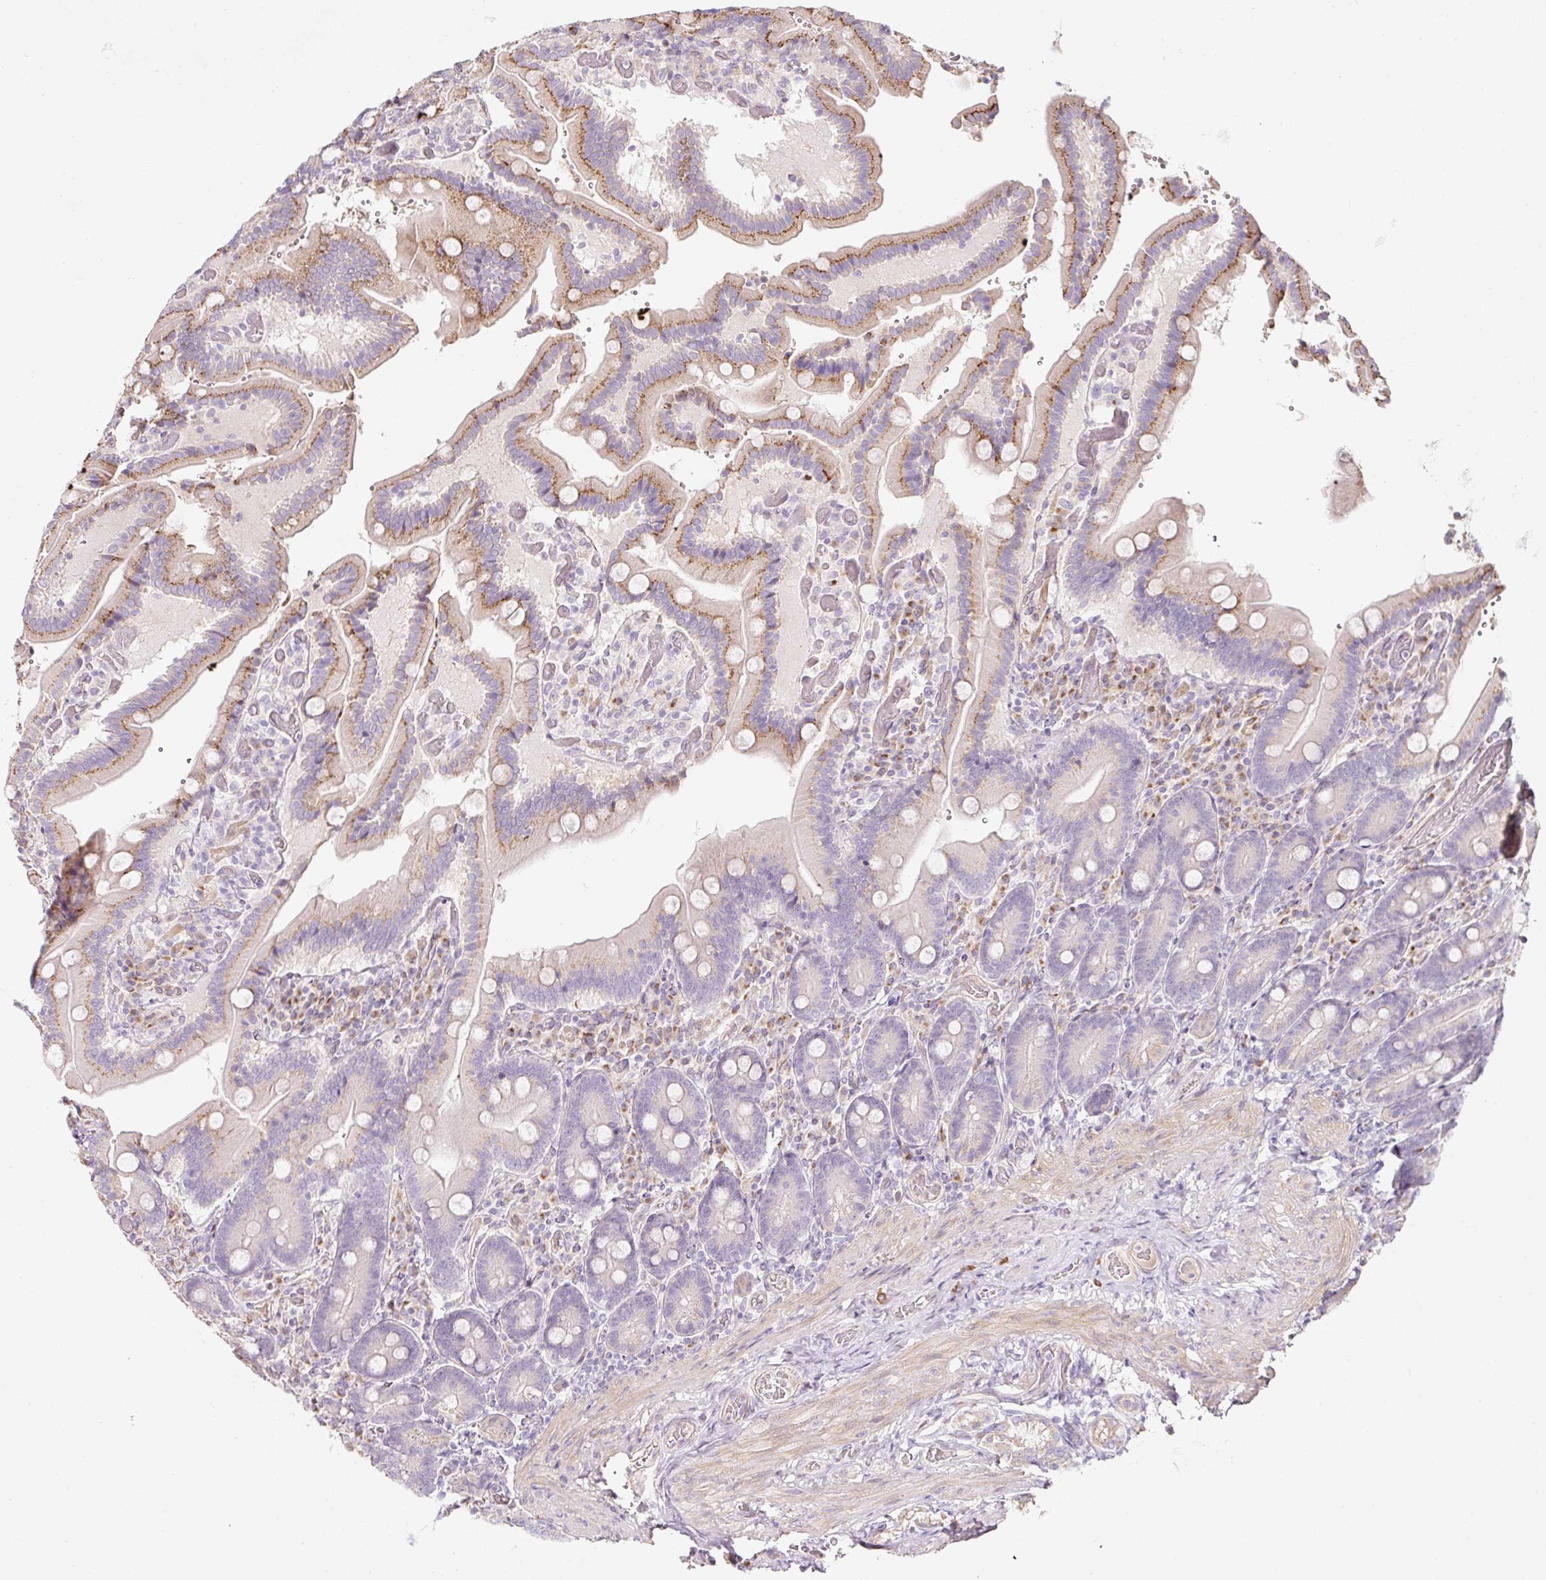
{"staining": {"intensity": "moderate", "quantity": "25%-75%", "location": "cytoplasmic/membranous"}, "tissue": "duodenum", "cell_type": "Glandular cells", "image_type": "normal", "snomed": [{"axis": "morphology", "description": "Normal tissue, NOS"}, {"axis": "topography", "description": "Duodenum"}], "caption": "Duodenum stained with immunohistochemistry shows moderate cytoplasmic/membranous staining in about 25%-75% of glandular cells.", "gene": "NBPF11", "patient": {"sex": "female", "age": 62}}